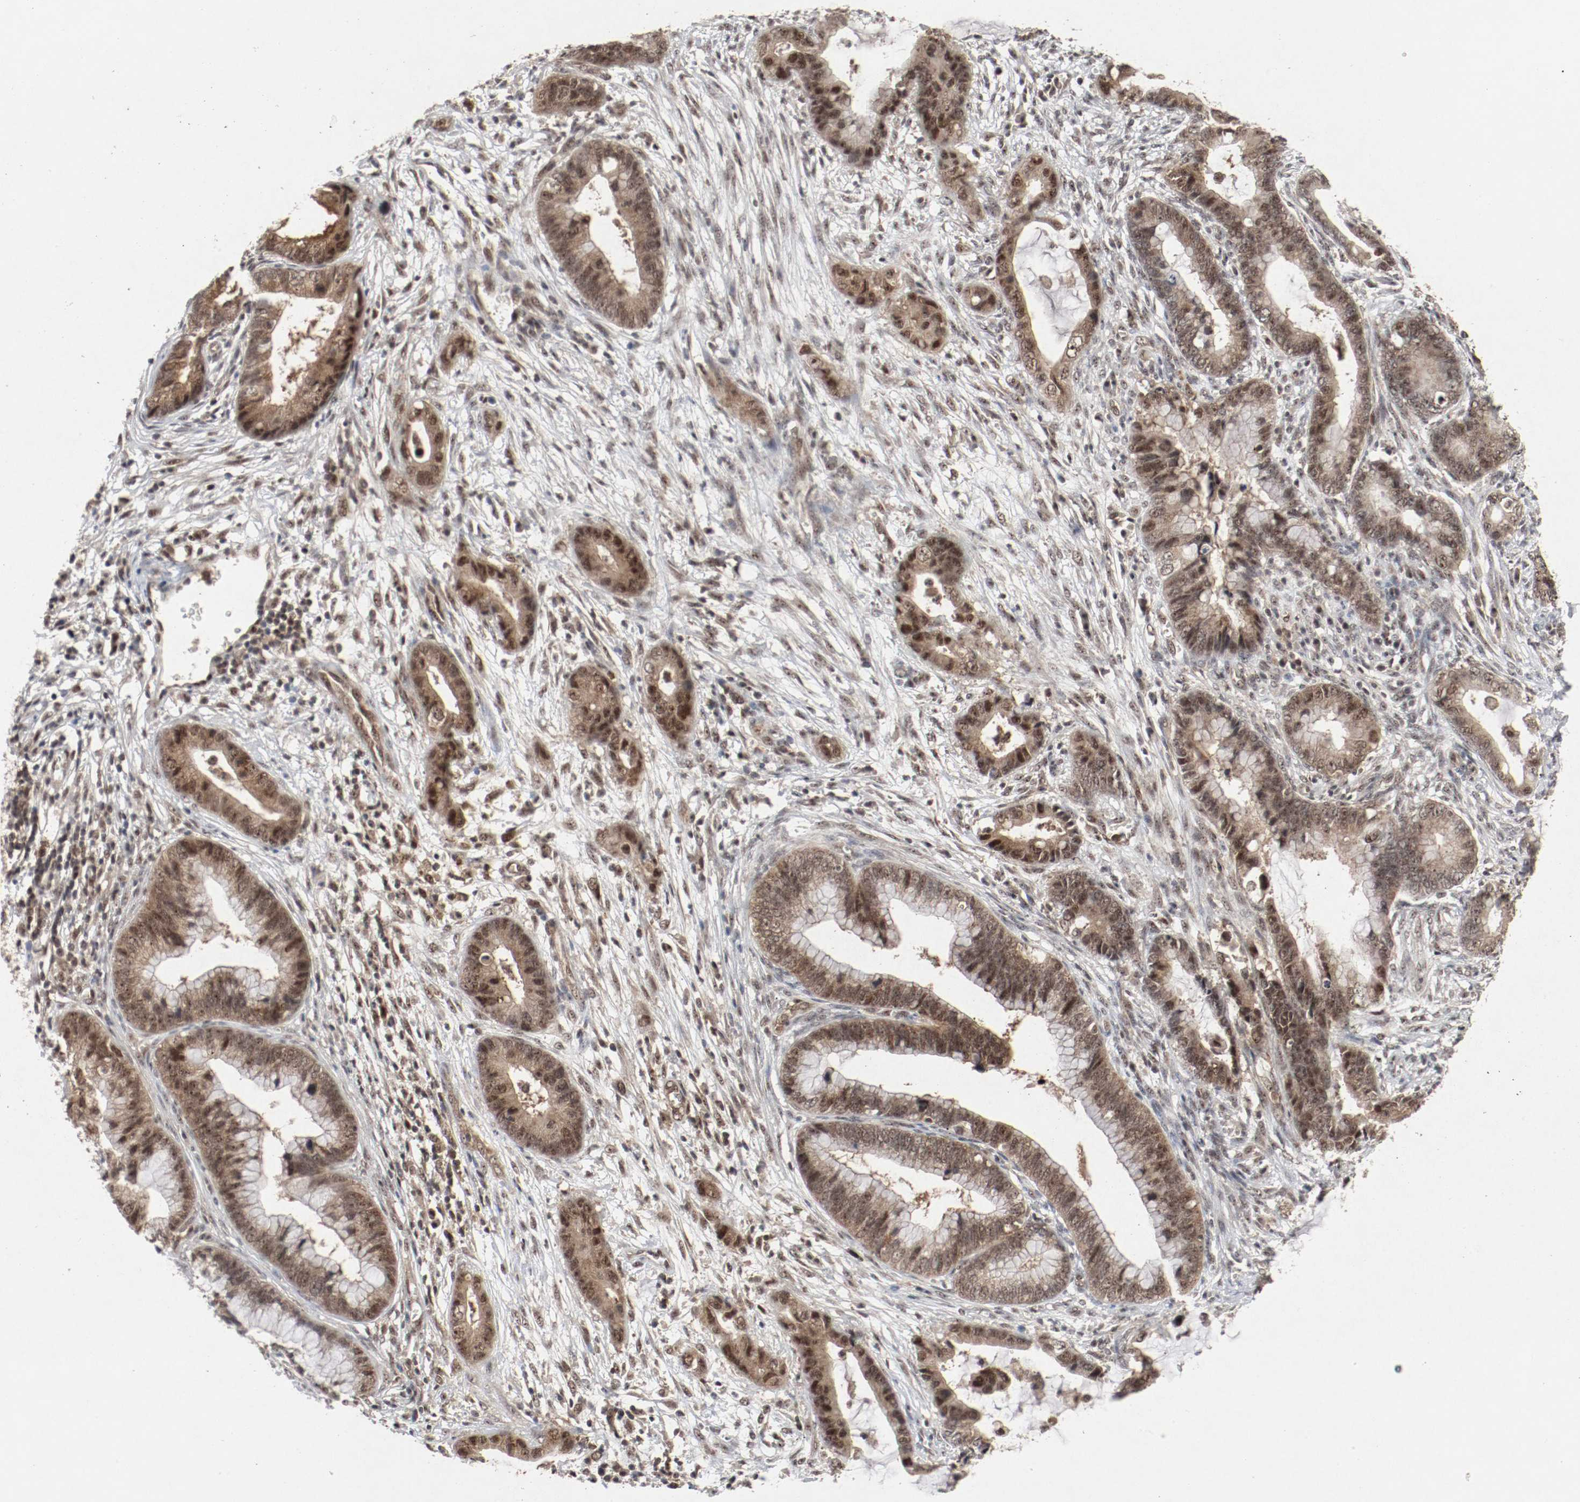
{"staining": {"intensity": "moderate", "quantity": ">75%", "location": "cytoplasmic/membranous,nuclear"}, "tissue": "cervical cancer", "cell_type": "Tumor cells", "image_type": "cancer", "snomed": [{"axis": "morphology", "description": "Adenocarcinoma, NOS"}, {"axis": "topography", "description": "Cervix"}], "caption": "Protein expression analysis of human adenocarcinoma (cervical) reveals moderate cytoplasmic/membranous and nuclear expression in about >75% of tumor cells.", "gene": "CSNK2B", "patient": {"sex": "female", "age": 44}}